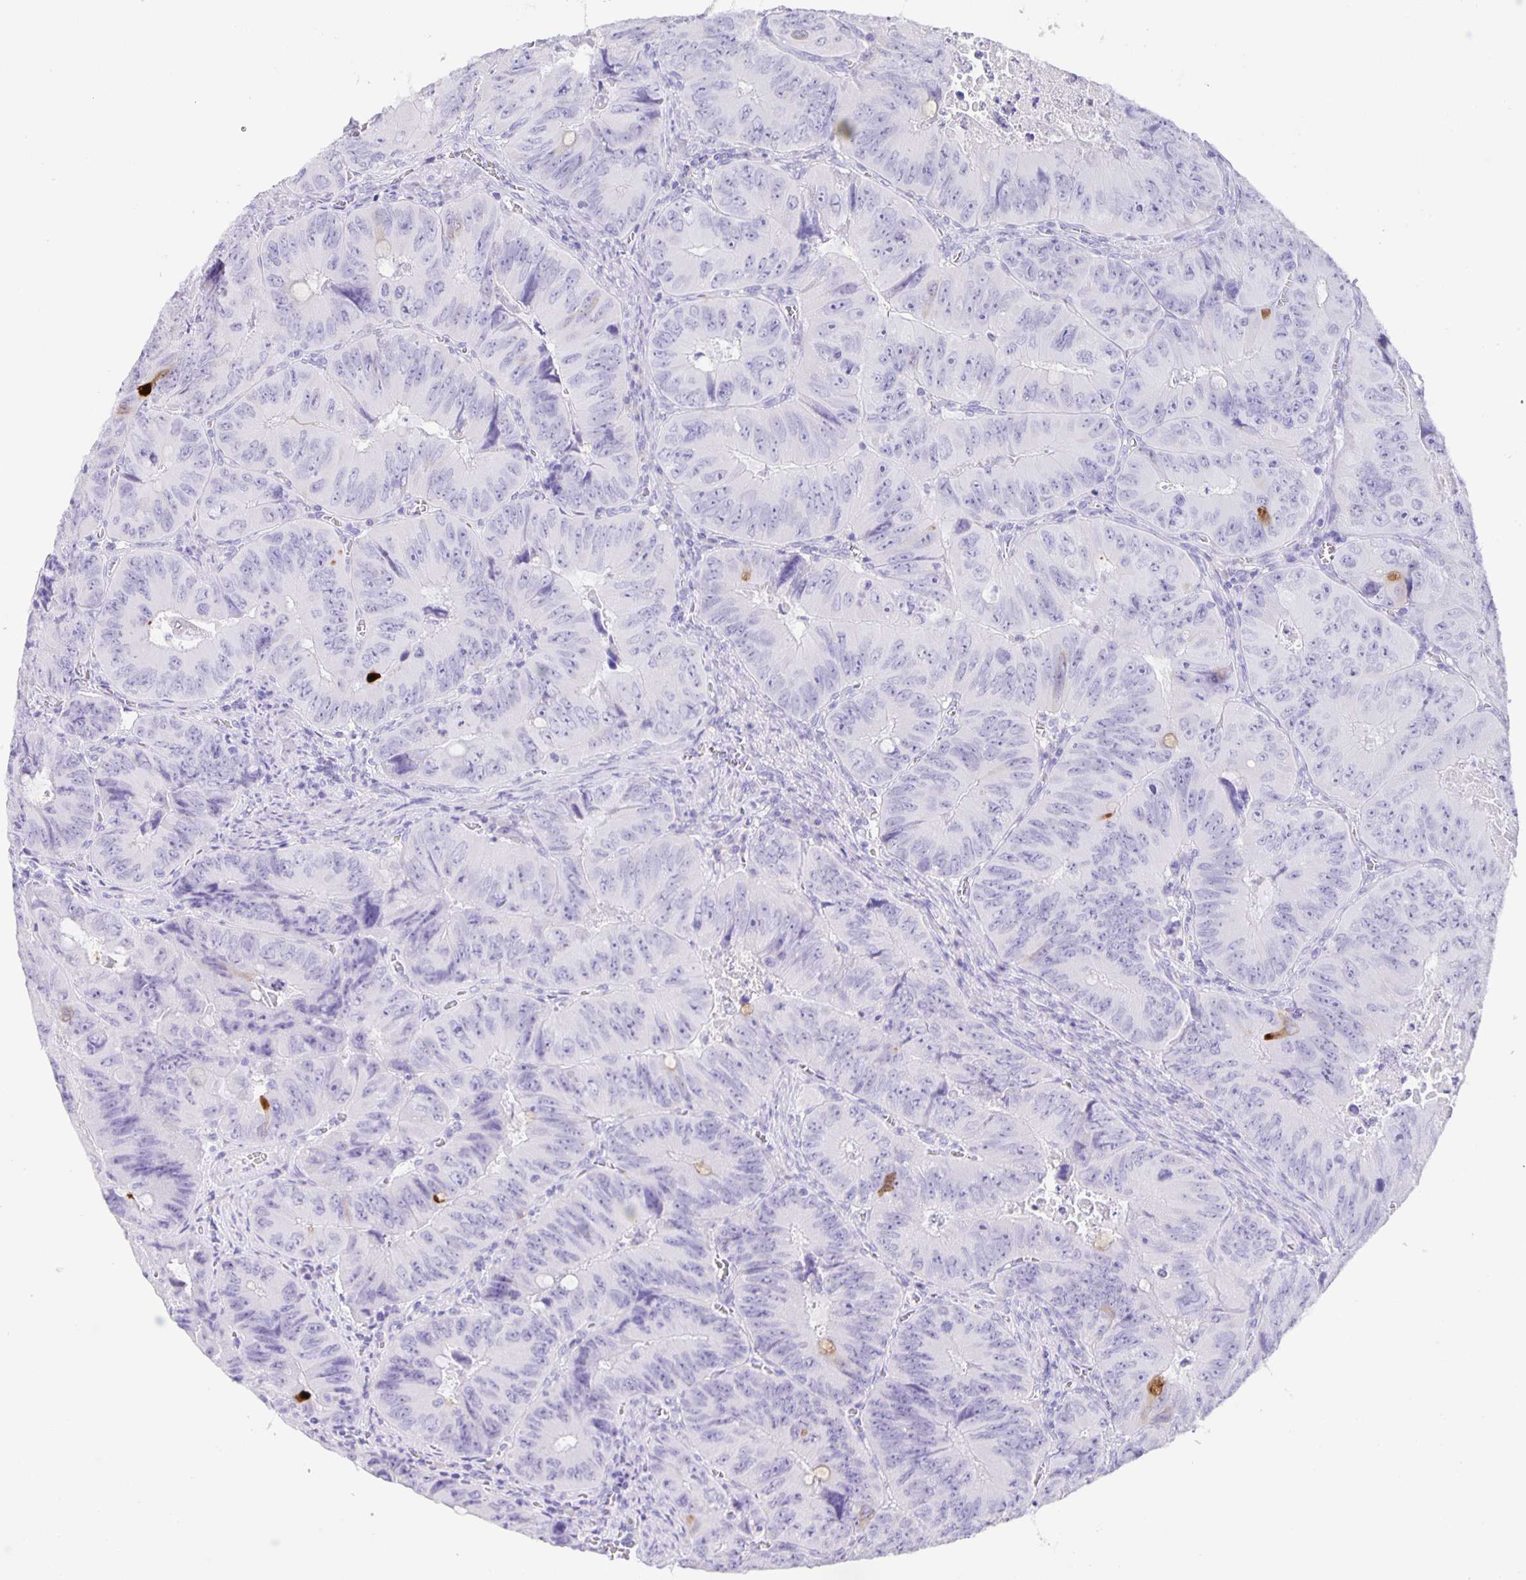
{"staining": {"intensity": "negative", "quantity": "none", "location": "none"}, "tissue": "colorectal cancer", "cell_type": "Tumor cells", "image_type": "cancer", "snomed": [{"axis": "morphology", "description": "Adenocarcinoma, NOS"}, {"axis": "topography", "description": "Colon"}], "caption": "This is an immunohistochemistry (IHC) image of human colorectal cancer. There is no positivity in tumor cells.", "gene": "GUCA2A", "patient": {"sex": "female", "age": 84}}